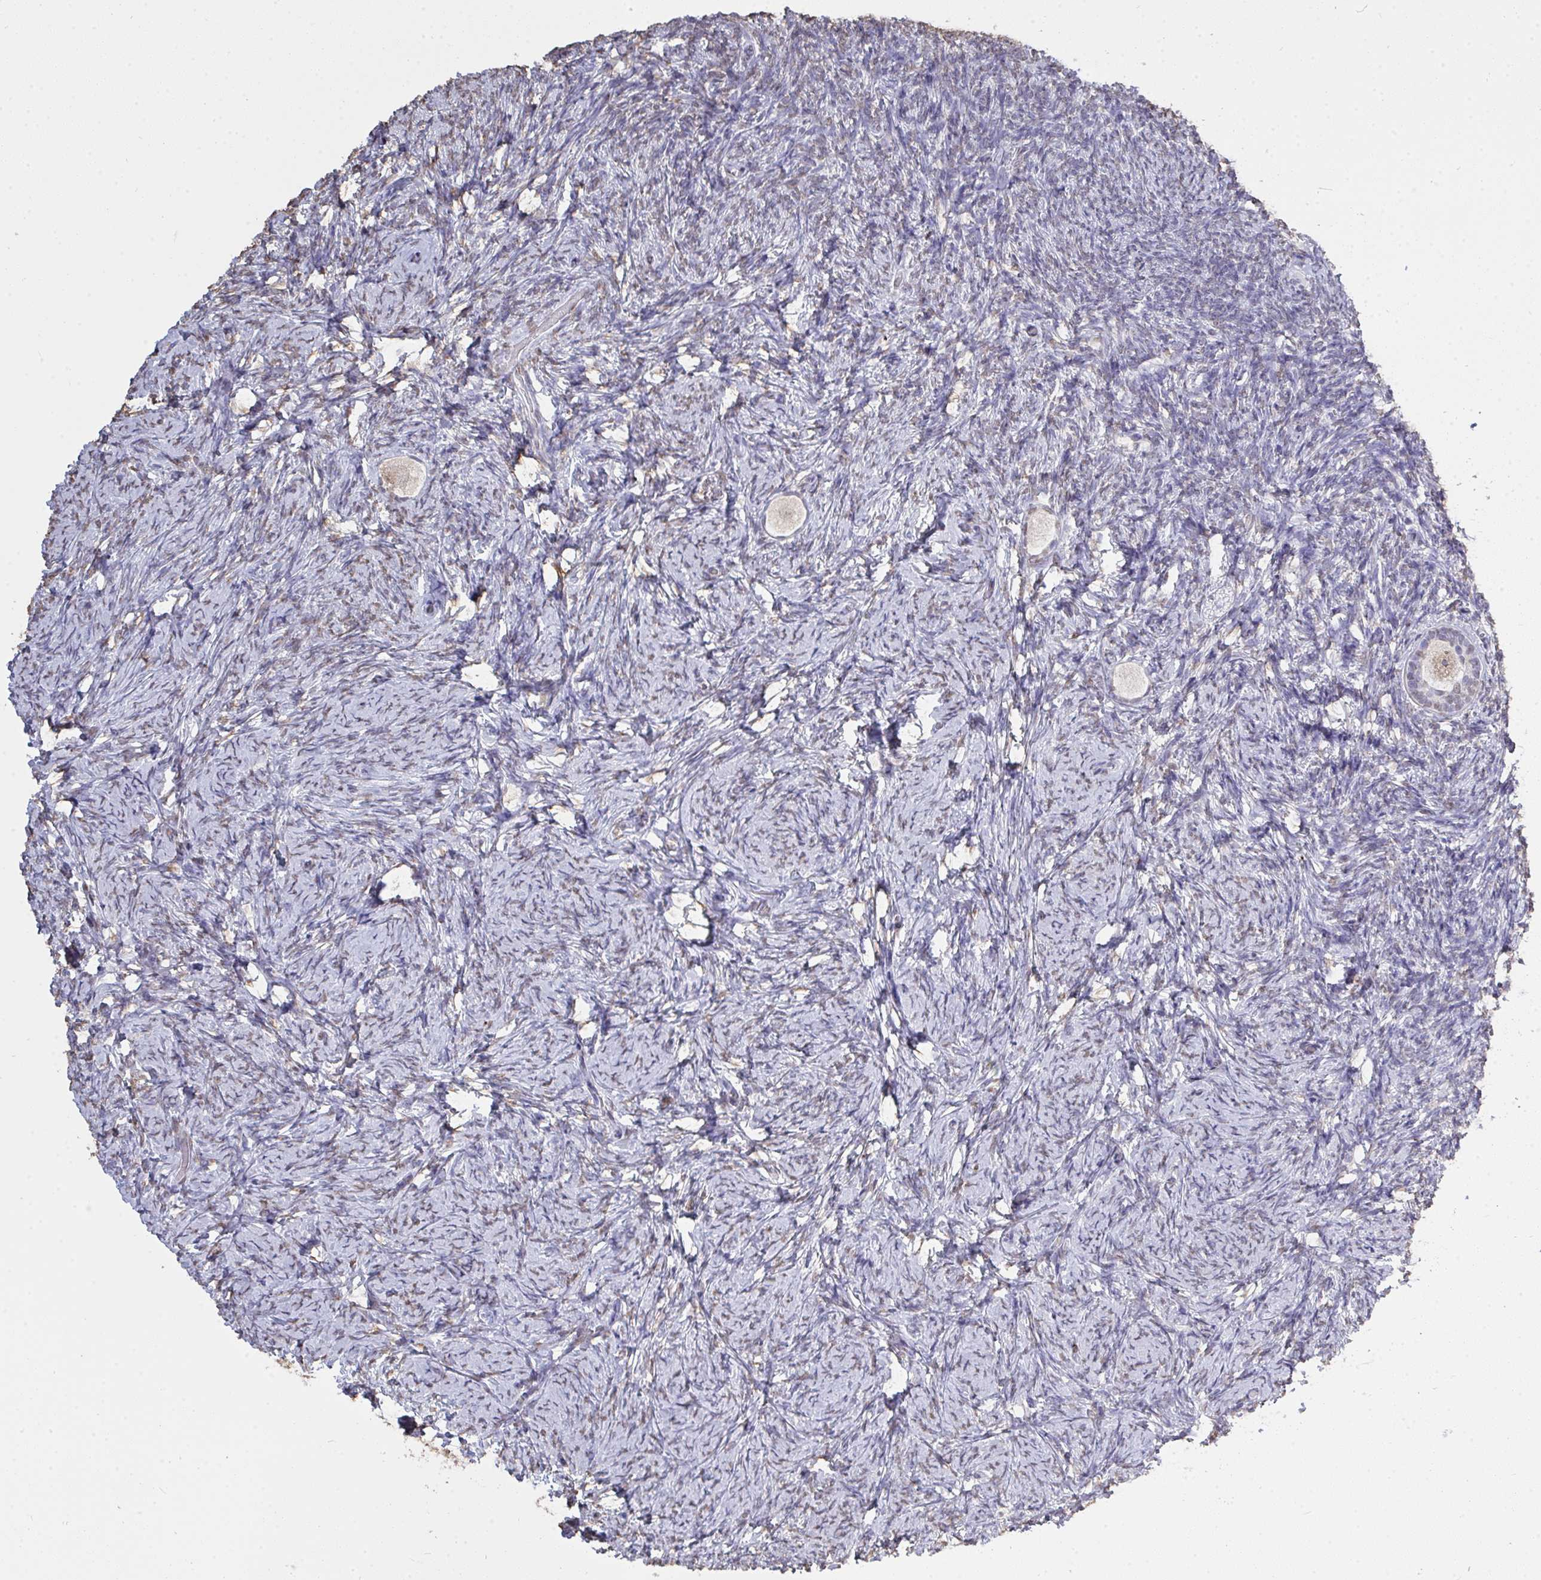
{"staining": {"intensity": "weak", "quantity": "<25%", "location": "nuclear"}, "tissue": "ovary", "cell_type": "Follicle cells", "image_type": "normal", "snomed": [{"axis": "morphology", "description": "Normal tissue, NOS"}, {"axis": "topography", "description": "Ovary"}], "caption": "Photomicrograph shows no significant protein expression in follicle cells of unremarkable ovary. Brightfield microscopy of immunohistochemistry (IHC) stained with DAB (brown) and hematoxylin (blue), captured at high magnification.", "gene": "SEMA6B", "patient": {"sex": "female", "age": 34}}